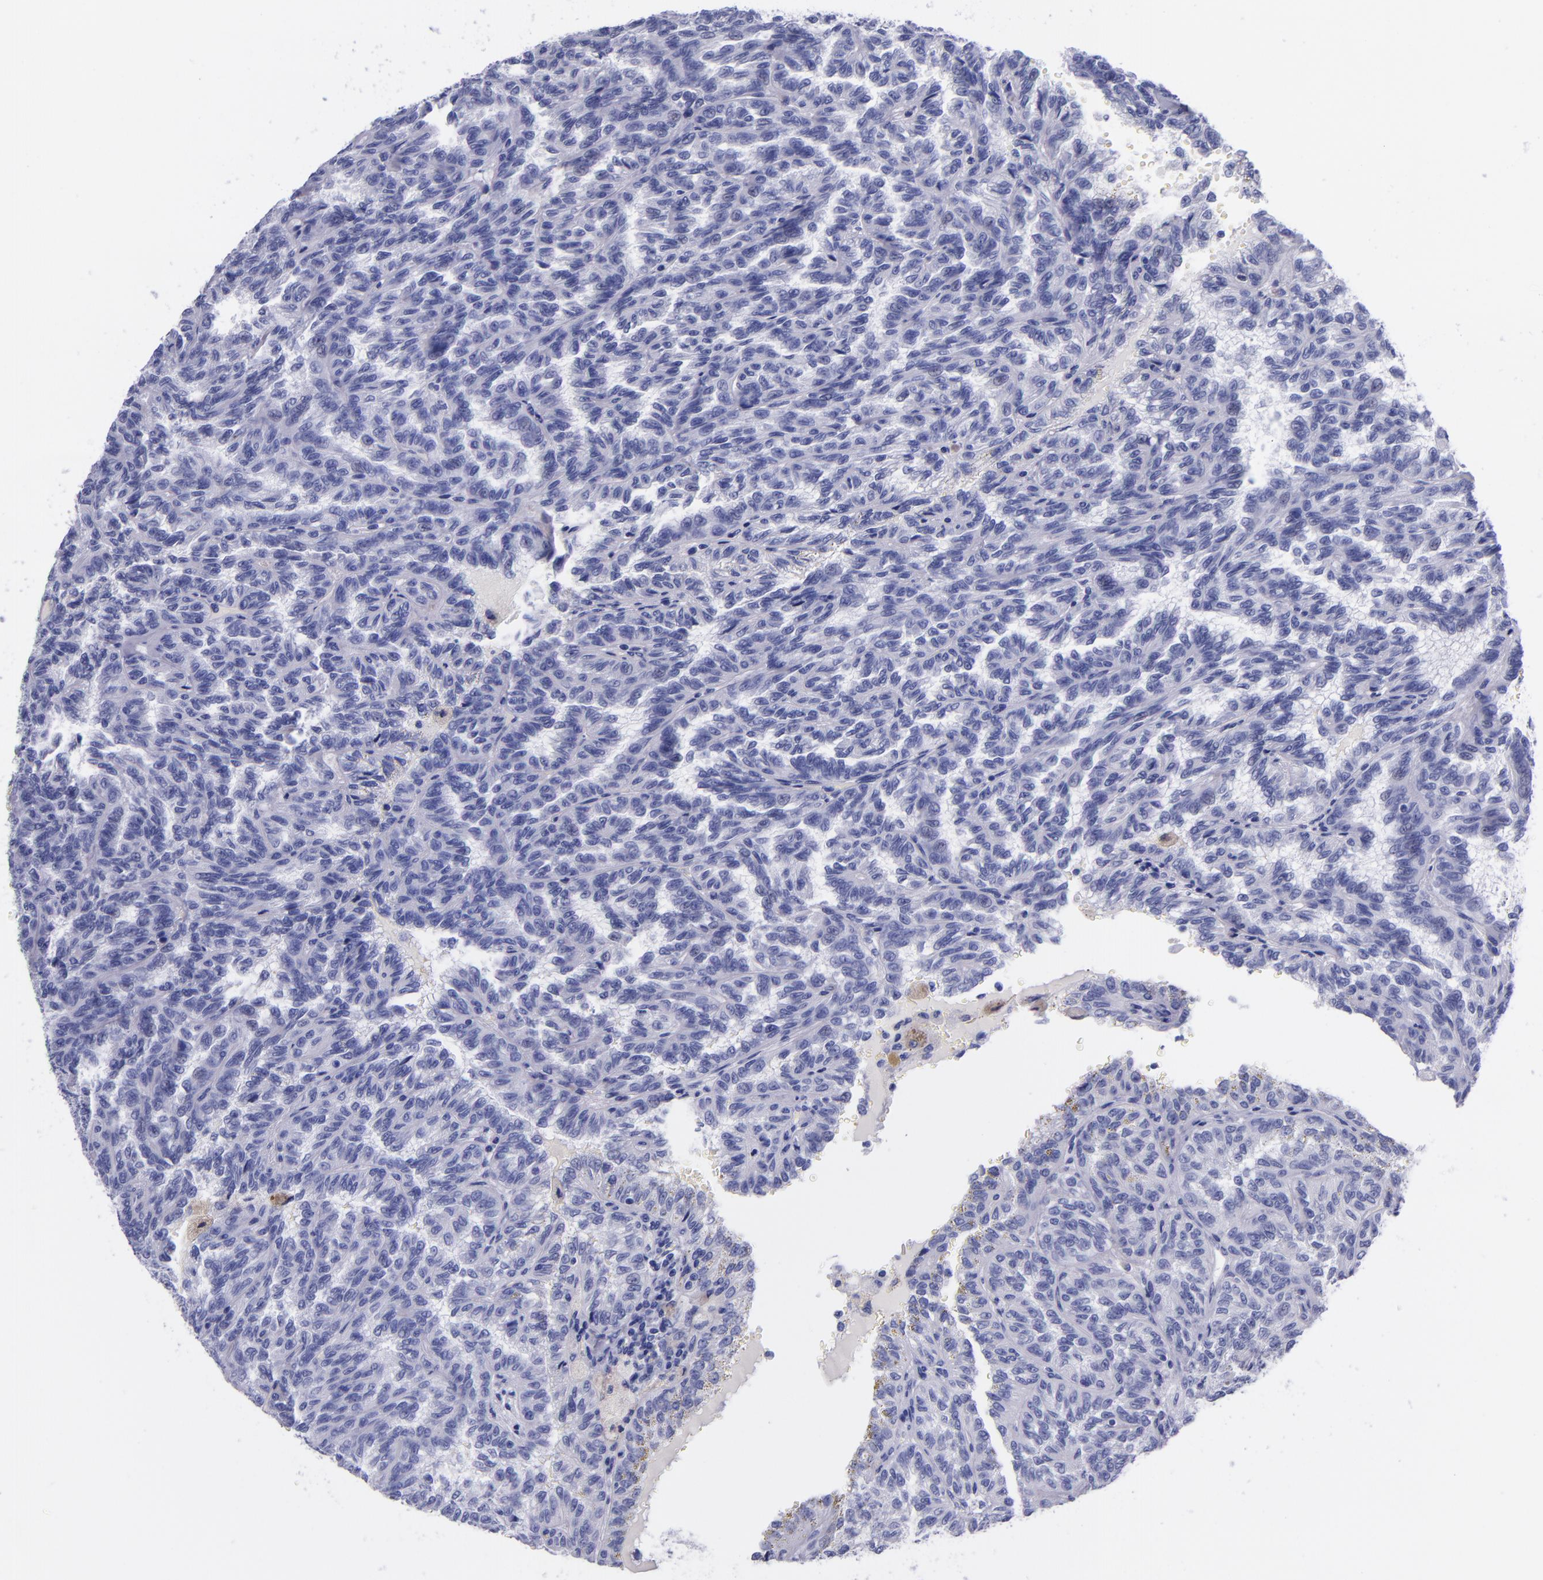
{"staining": {"intensity": "negative", "quantity": "none", "location": "none"}, "tissue": "renal cancer", "cell_type": "Tumor cells", "image_type": "cancer", "snomed": [{"axis": "morphology", "description": "Inflammation, NOS"}, {"axis": "morphology", "description": "Adenocarcinoma, NOS"}, {"axis": "topography", "description": "Kidney"}], "caption": "Immunohistochemistry photomicrograph of neoplastic tissue: adenocarcinoma (renal) stained with DAB (3,3'-diaminobenzidine) exhibits no significant protein expression in tumor cells. (DAB immunohistochemistry (IHC) with hematoxylin counter stain).", "gene": "SV2A", "patient": {"sex": "male", "age": 68}}